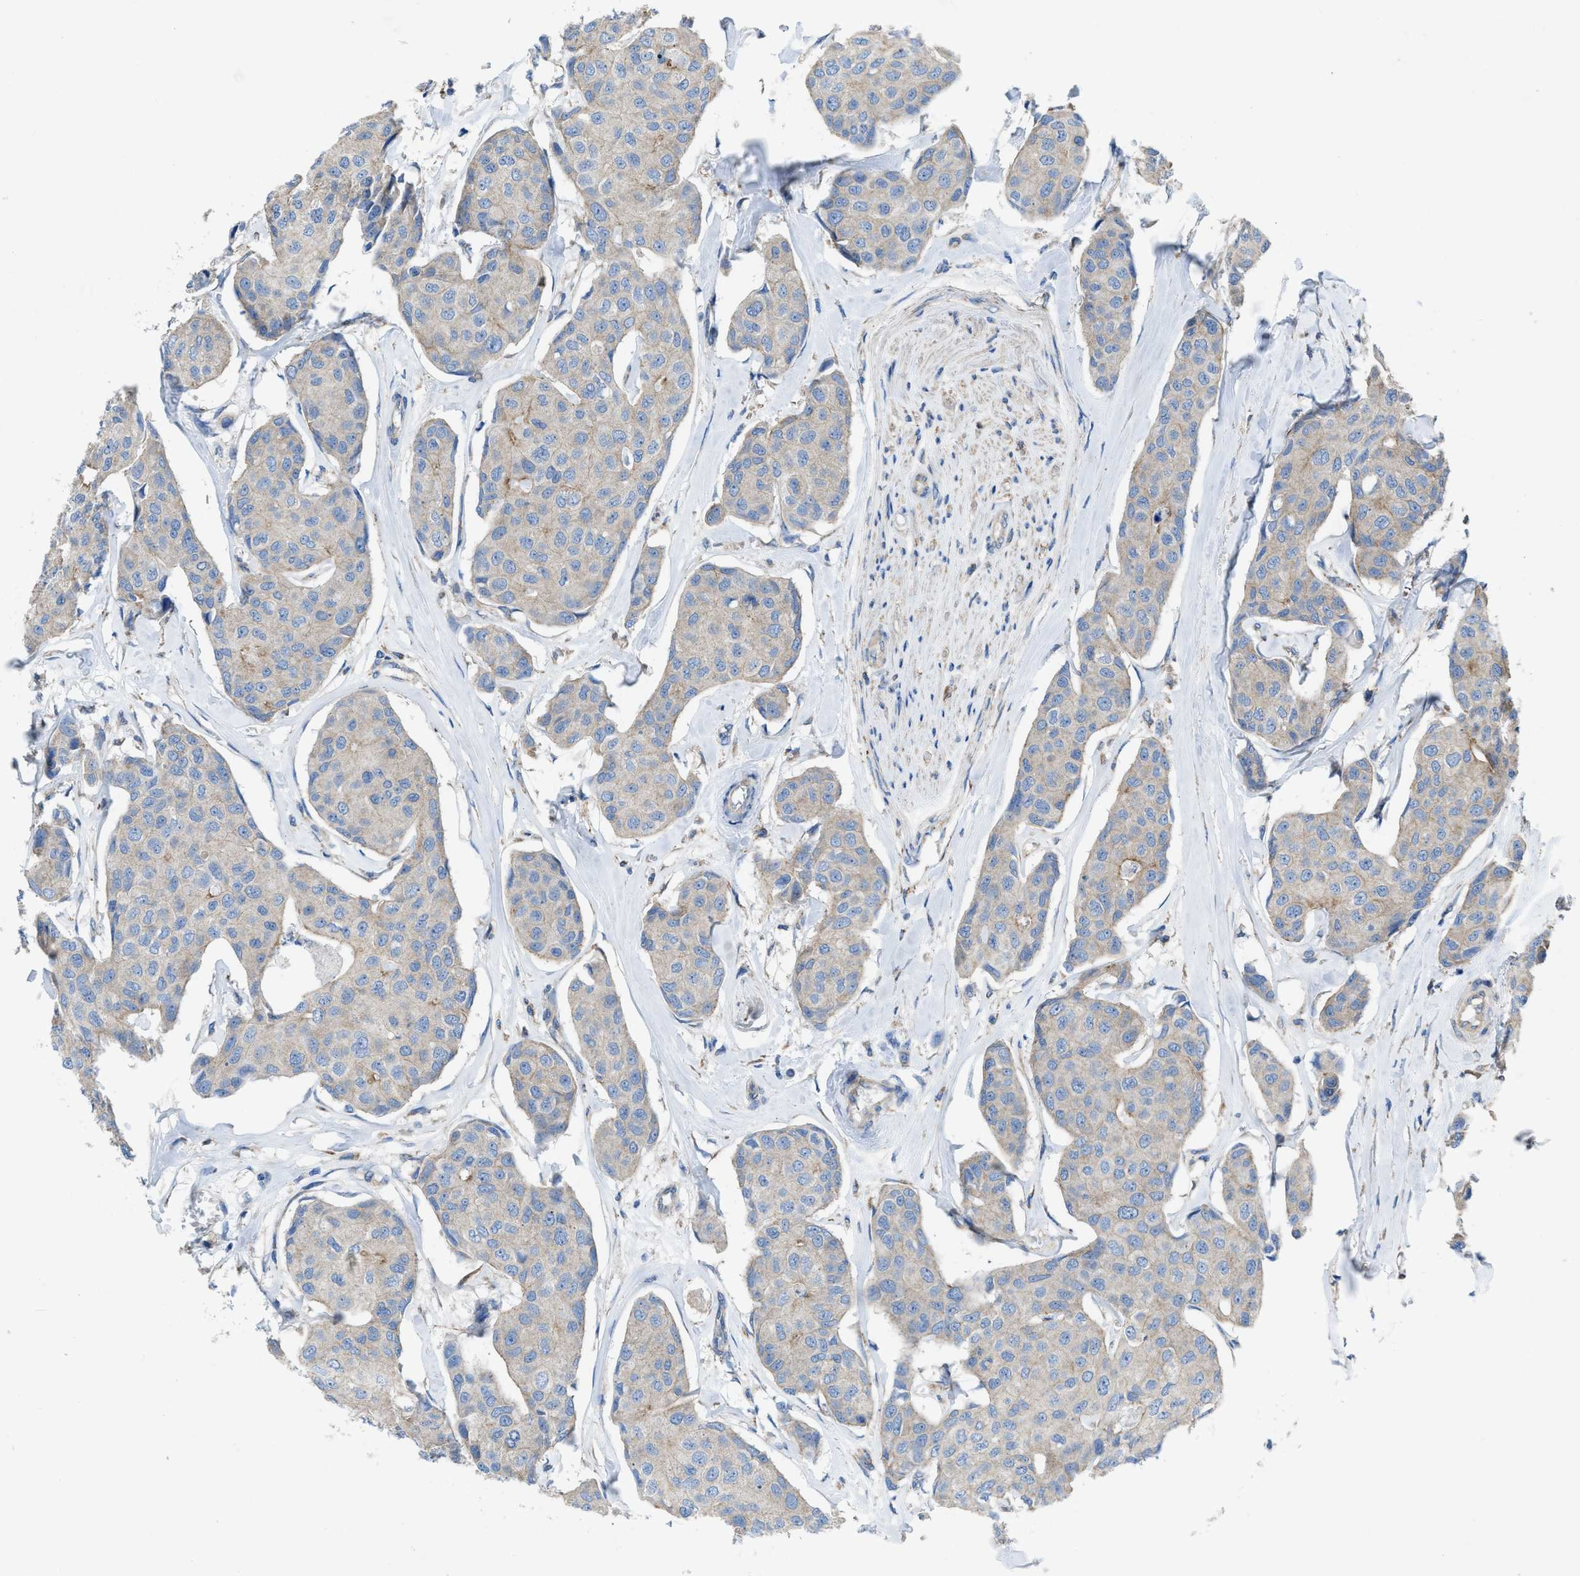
{"staining": {"intensity": "weak", "quantity": ">75%", "location": "cytoplasmic/membranous"}, "tissue": "breast cancer", "cell_type": "Tumor cells", "image_type": "cancer", "snomed": [{"axis": "morphology", "description": "Duct carcinoma"}, {"axis": "topography", "description": "Breast"}], "caption": "Weak cytoplasmic/membranous expression for a protein is present in about >75% of tumor cells of breast cancer (invasive ductal carcinoma) using immunohistochemistry.", "gene": "DOLPP1", "patient": {"sex": "female", "age": 80}}